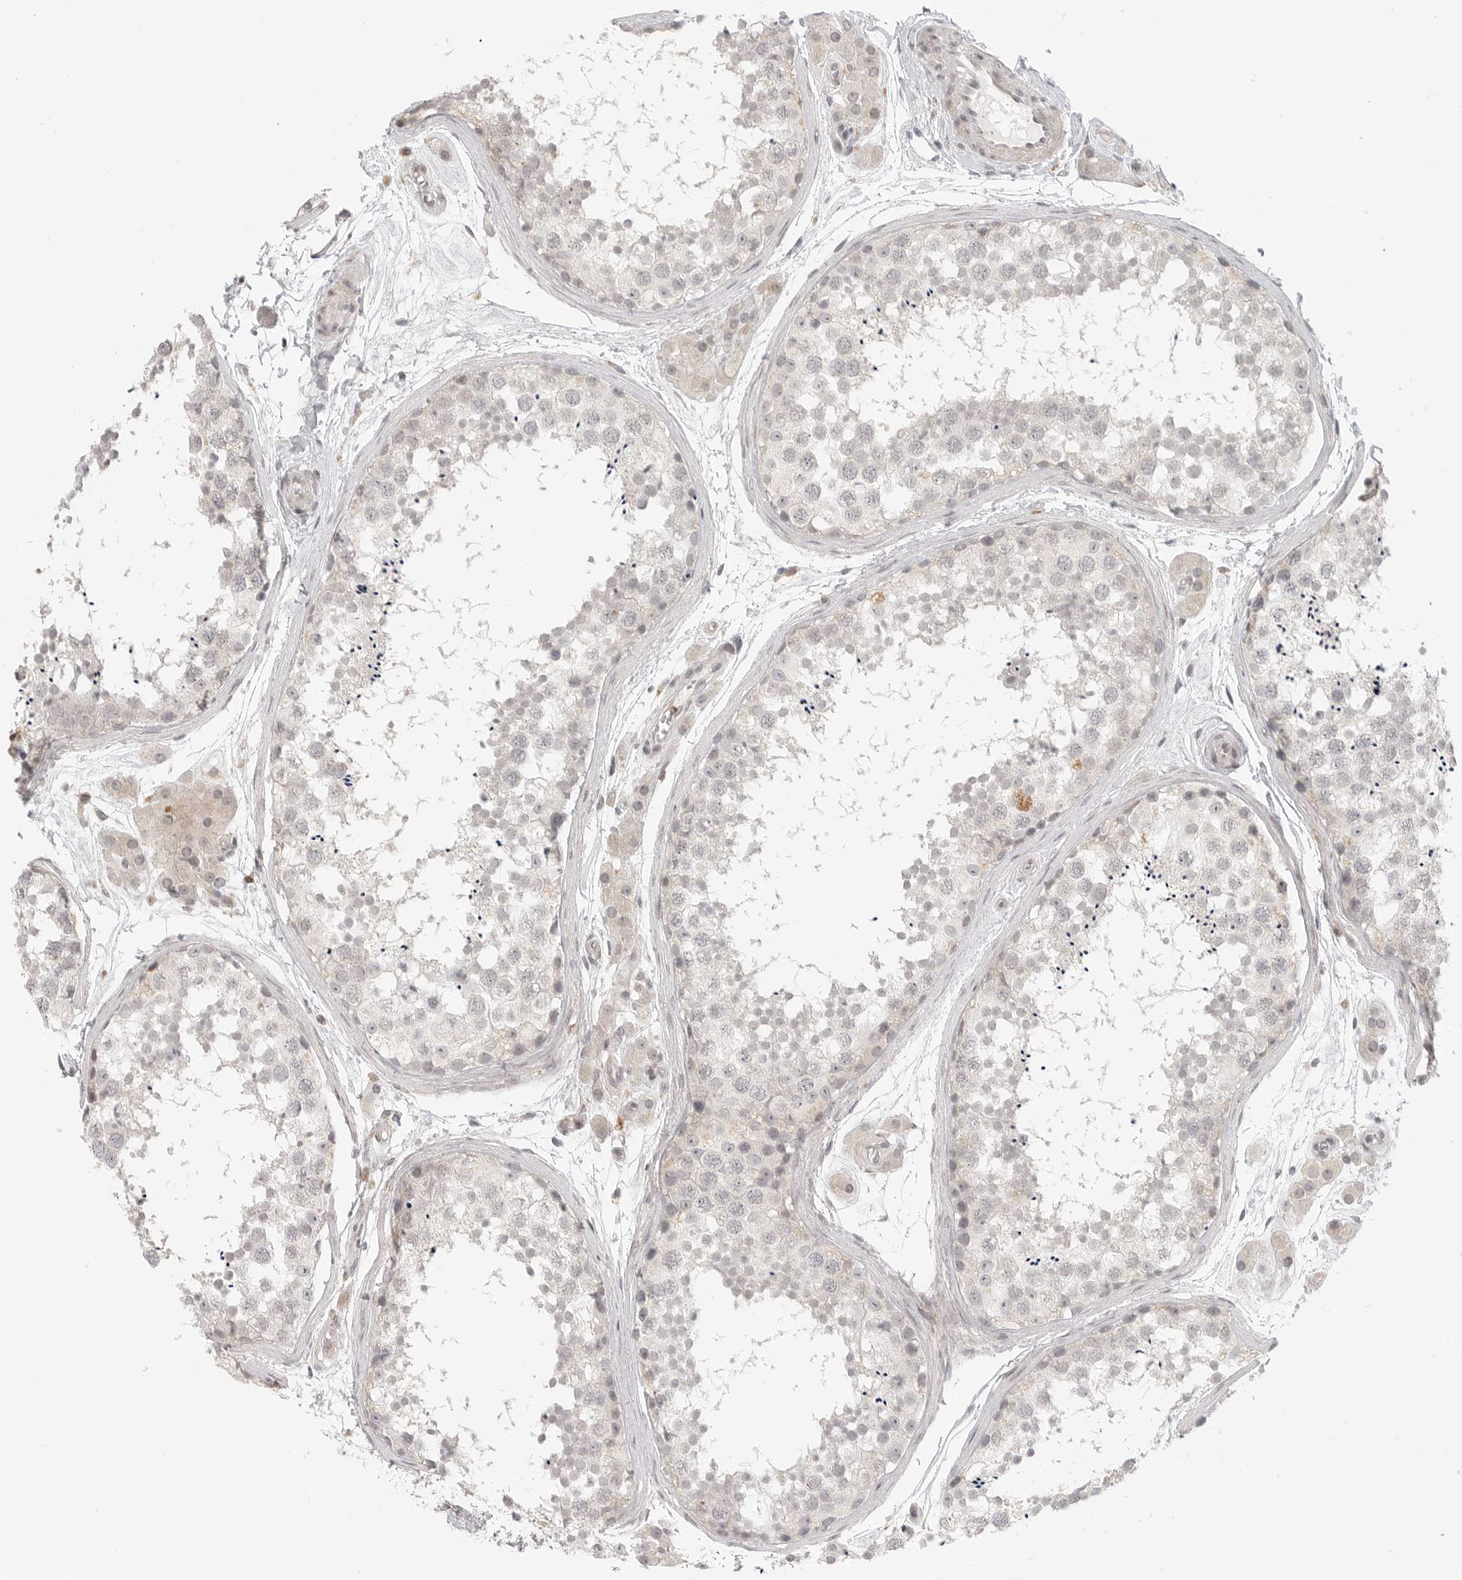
{"staining": {"intensity": "negative", "quantity": "none", "location": "none"}, "tissue": "testis", "cell_type": "Cells in seminiferous ducts", "image_type": "normal", "snomed": [{"axis": "morphology", "description": "Normal tissue, NOS"}, {"axis": "topography", "description": "Testis"}], "caption": "Image shows no significant protein staining in cells in seminiferous ducts of benign testis. (DAB immunohistochemistry (IHC) with hematoxylin counter stain).", "gene": "SH3KBP1", "patient": {"sex": "male", "age": 56}}